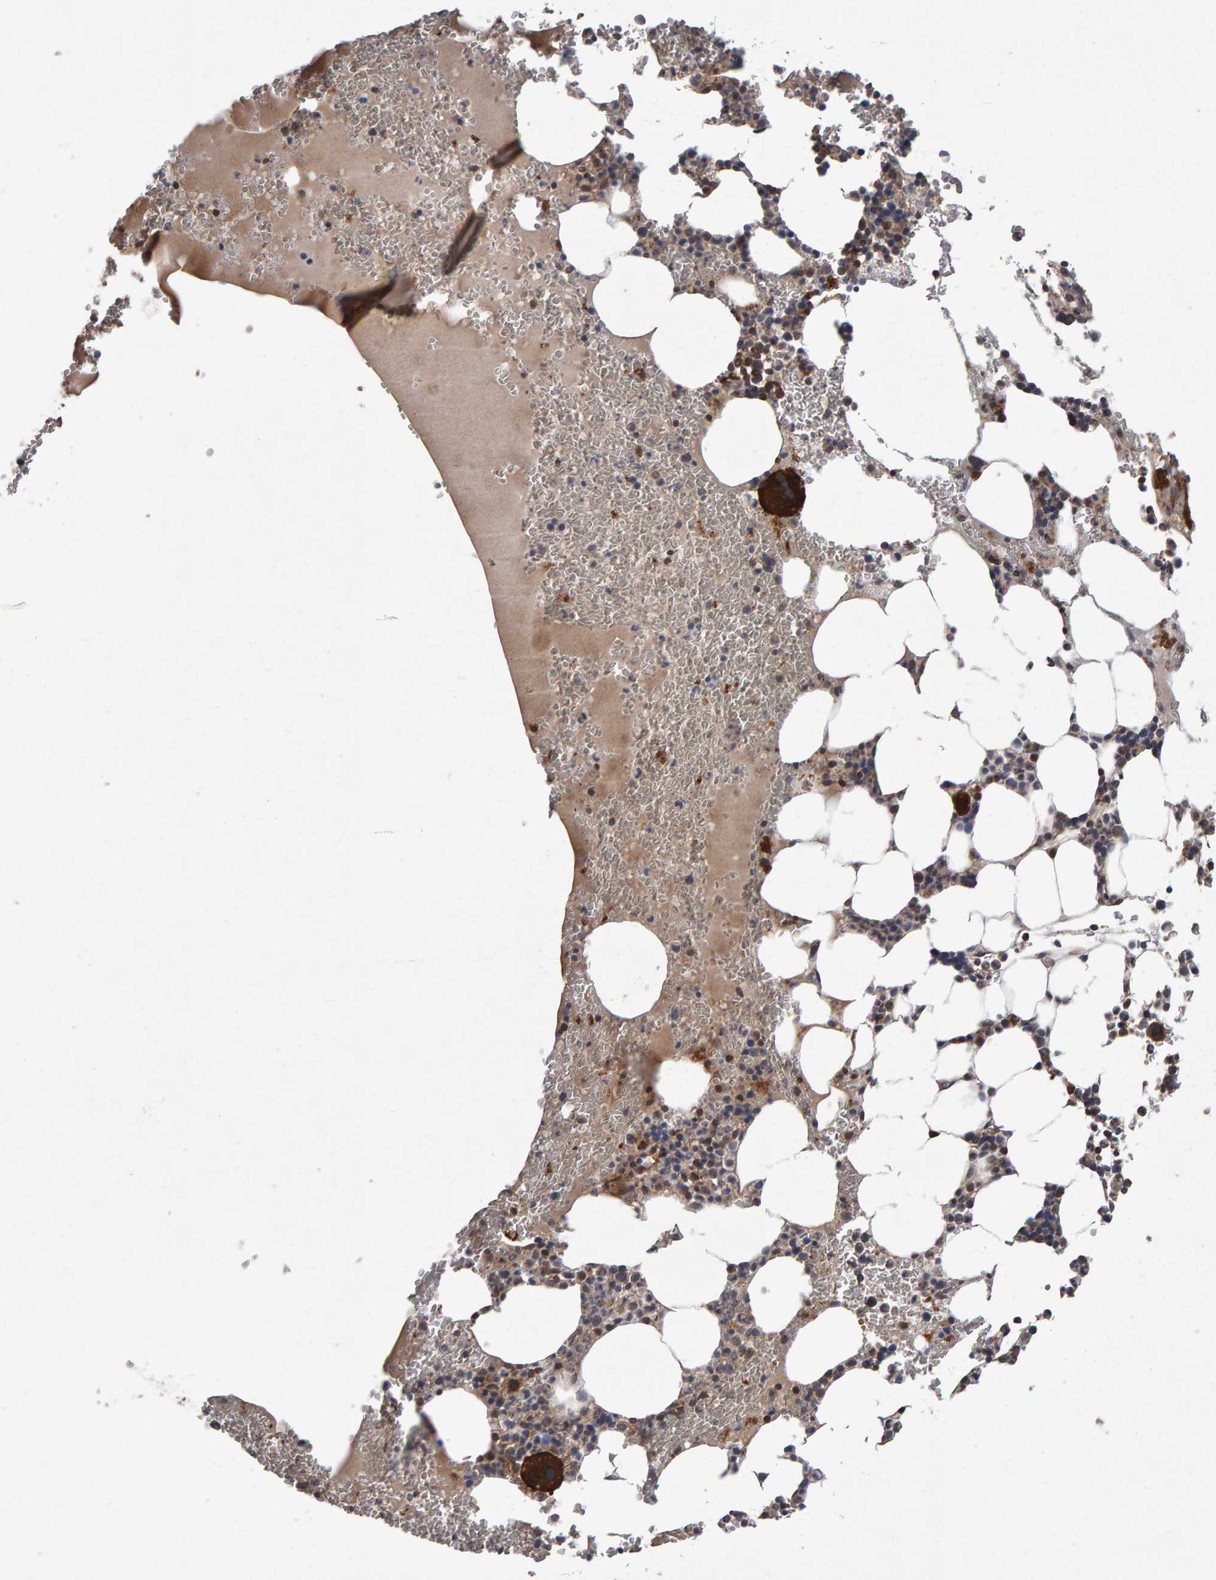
{"staining": {"intensity": "strong", "quantity": "25%-75%", "location": "cytoplasmic/membranous"}, "tissue": "bone marrow", "cell_type": "Hematopoietic cells", "image_type": "normal", "snomed": [{"axis": "morphology", "description": "Normal tissue, NOS"}, {"axis": "morphology", "description": "Inflammation, NOS"}, {"axis": "topography", "description": "Bone marrow"}], "caption": "A high amount of strong cytoplasmic/membranous expression is appreciated in approximately 25%-75% of hematopoietic cells in unremarkable bone marrow. (IHC, brightfield microscopy, high magnification).", "gene": "PGS1", "patient": {"sex": "female", "age": 67}}